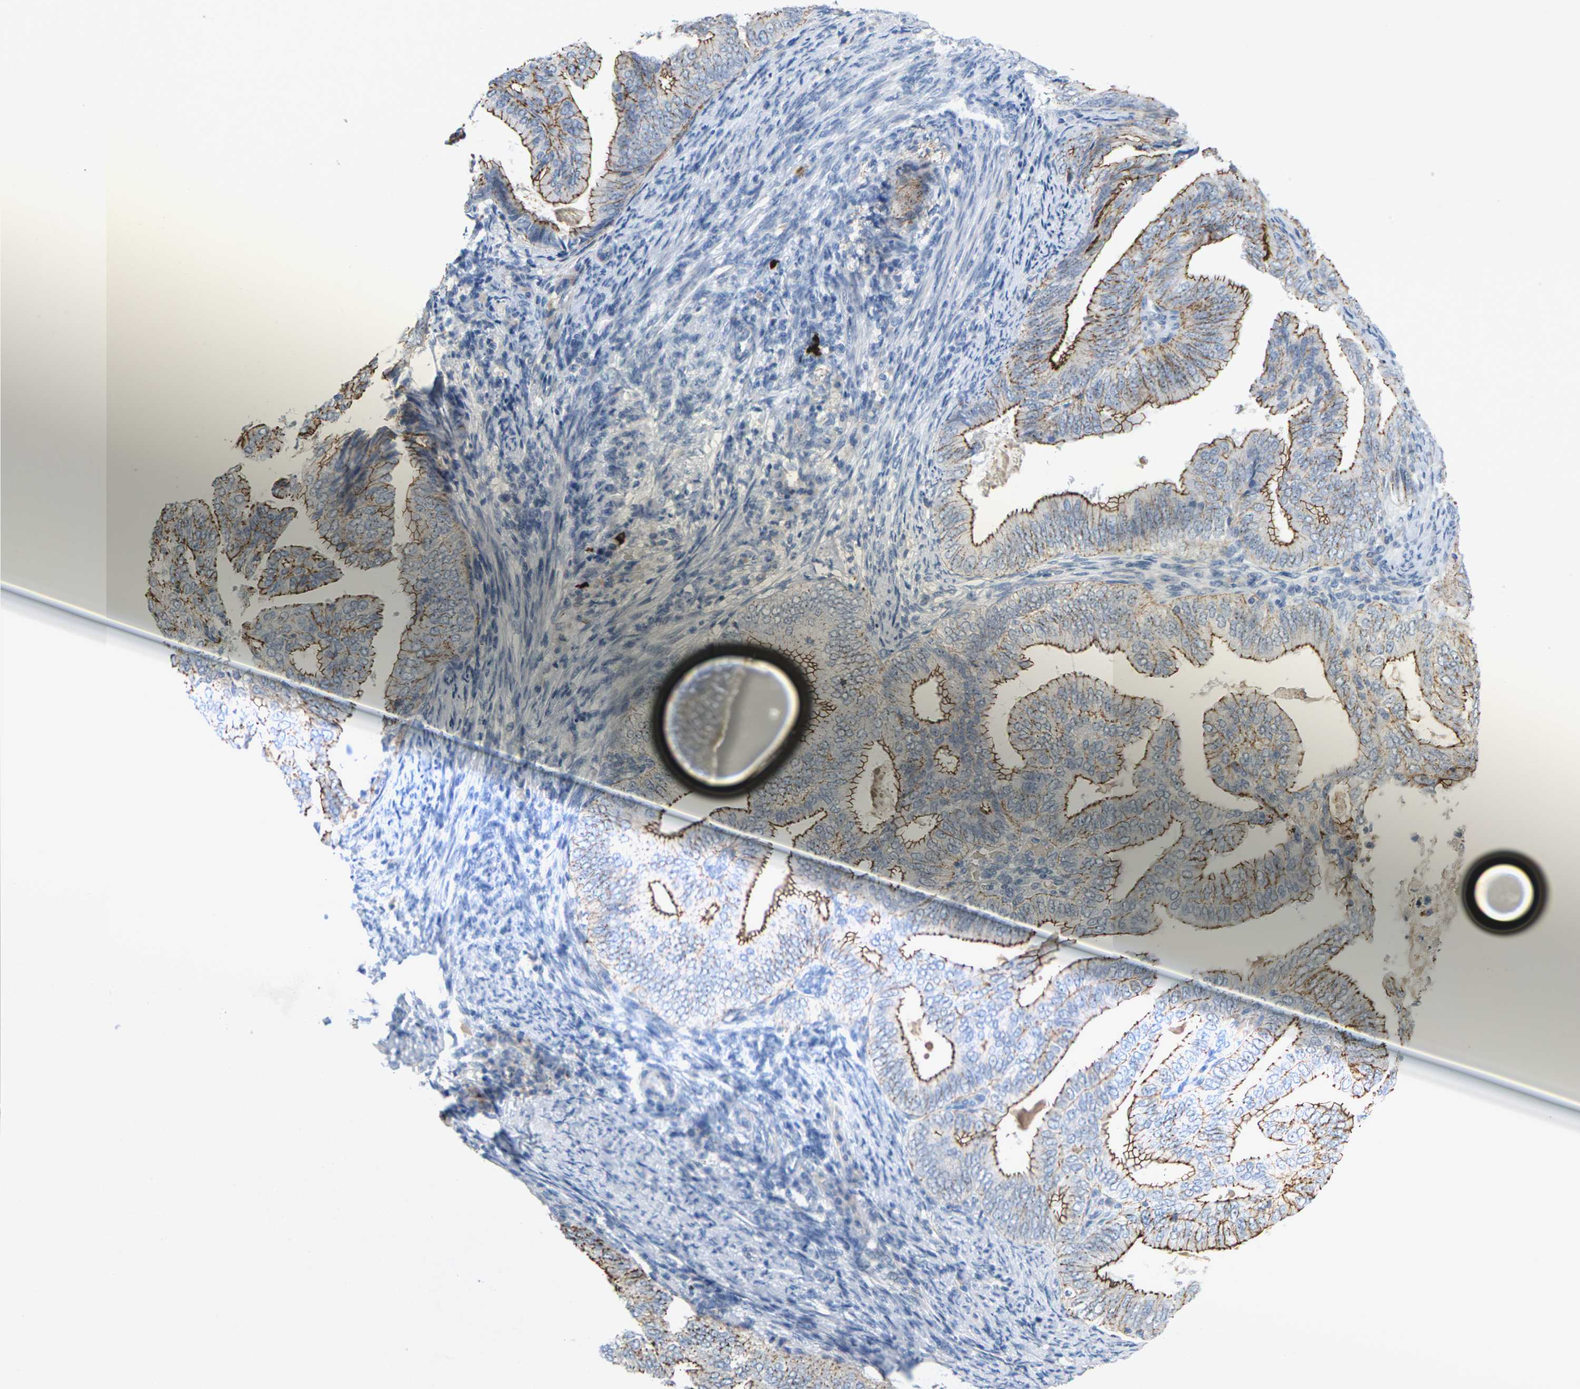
{"staining": {"intensity": "strong", "quantity": "25%-75%", "location": "cytoplasmic/membranous"}, "tissue": "endometrial cancer", "cell_type": "Tumor cells", "image_type": "cancer", "snomed": [{"axis": "morphology", "description": "Adenocarcinoma, NOS"}, {"axis": "topography", "description": "Endometrium"}], "caption": "Adenocarcinoma (endometrial) stained for a protein reveals strong cytoplasmic/membranous positivity in tumor cells.", "gene": "CLDN3", "patient": {"sex": "female", "age": 58}}